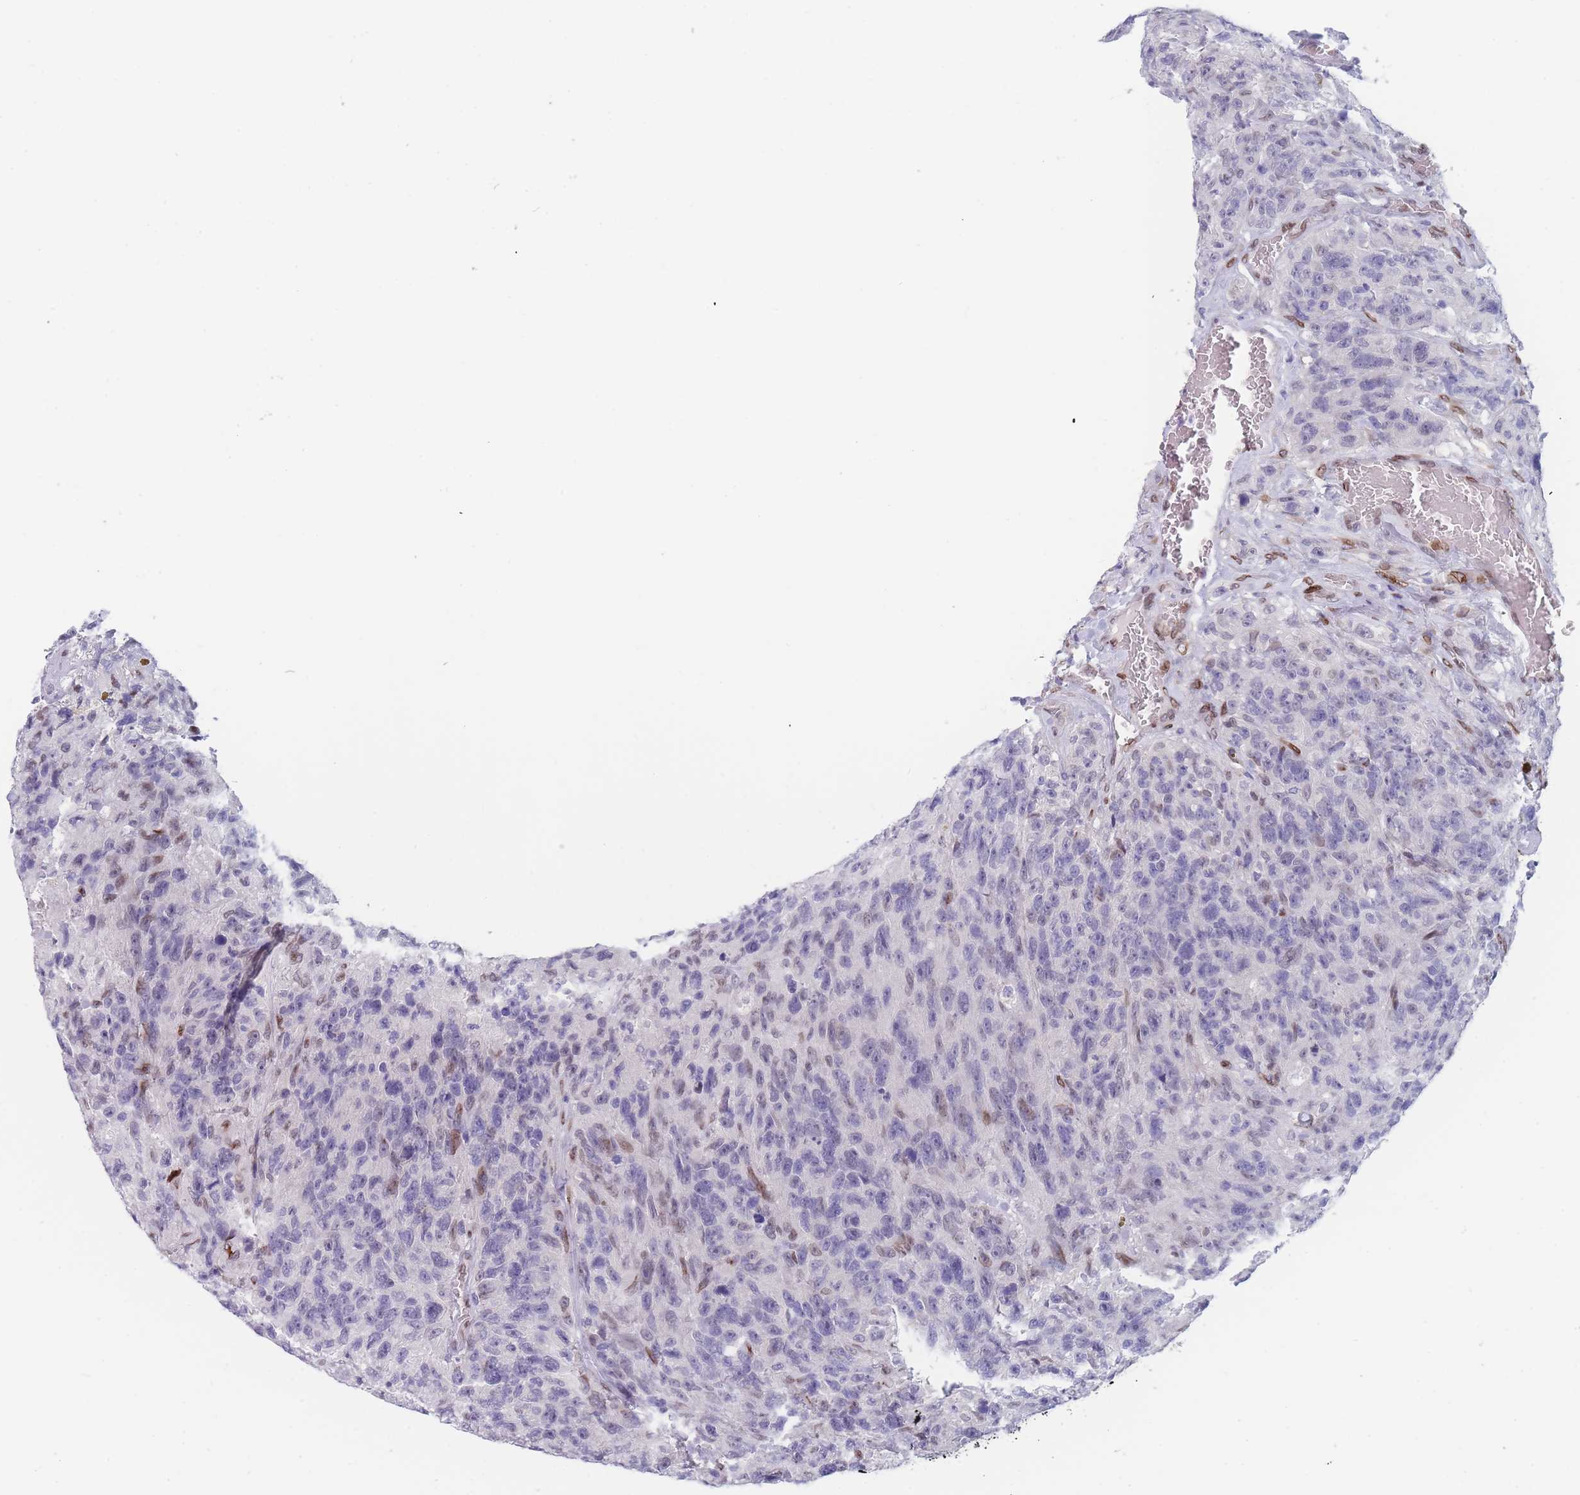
{"staining": {"intensity": "moderate", "quantity": "<25%", "location": "cytoplasmic/membranous,nuclear"}, "tissue": "glioma", "cell_type": "Tumor cells", "image_type": "cancer", "snomed": [{"axis": "morphology", "description": "Glioma, malignant, High grade"}, {"axis": "topography", "description": "Brain"}], "caption": "This image shows IHC staining of glioma, with low moderate cytoplasmic/membranous and nuclear positivity in about <25% of tumor cells.", "gene": "ZBTB1", "patient": {"sex": "male", "age": 69}}